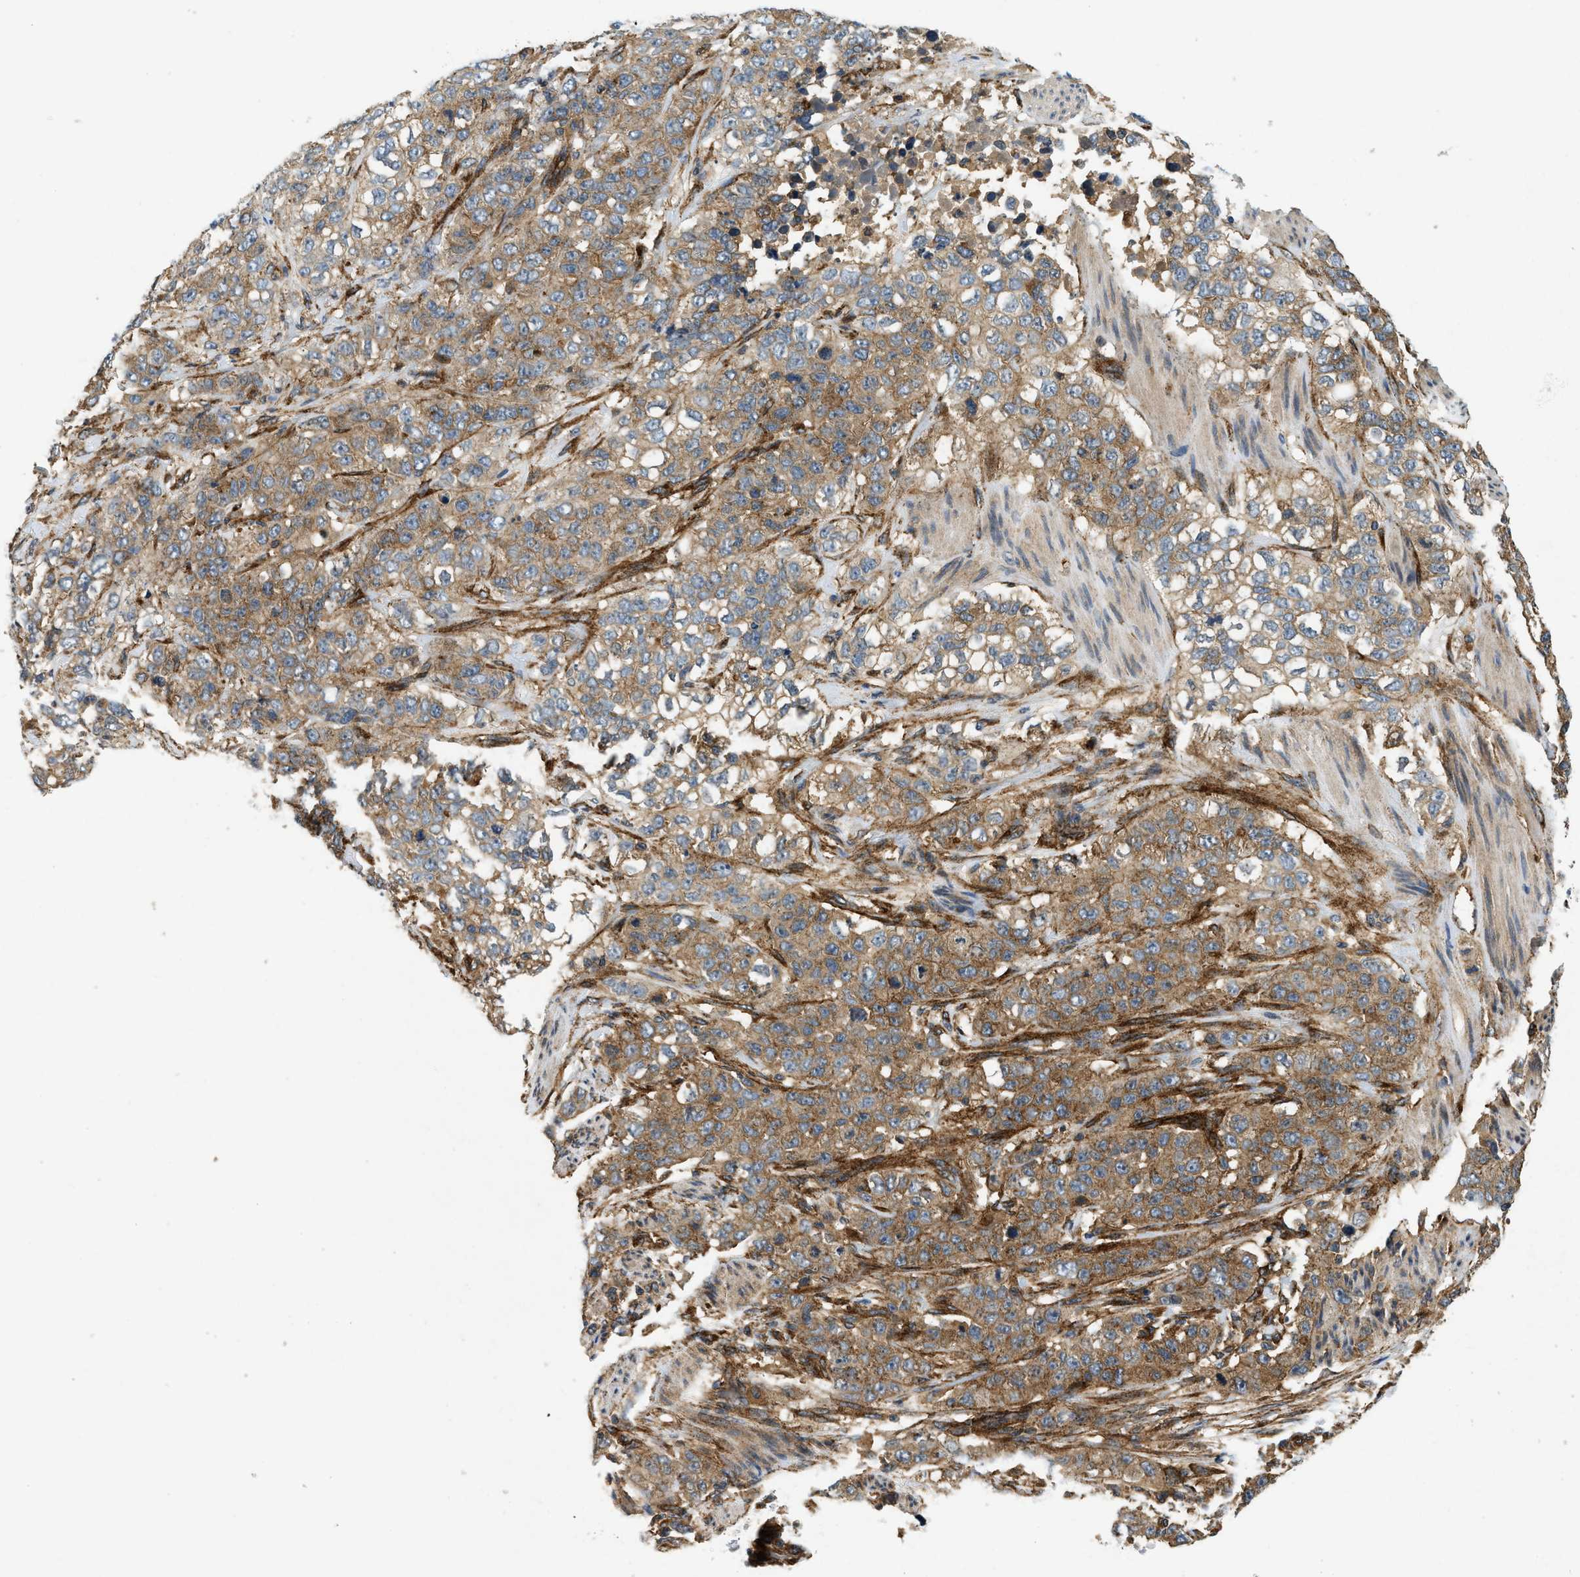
{"staining": {"intensity": "moderate", "quantity": ">75%", "location": "cytoplasmic/membranous"}, "tissue": "stomach cancer", "cell_type": "Tumor cells", "image_type": "cancer", "snomed": [{"axis": "morphology", "description": "Adenocarcinoma, NOS"}, {"axis": "topography", "description": "Stomach"}], "caption": "Stomach cancer stained with a protein marker exhibits moderate staining in tumor cells.", "gene": "HIP1", "patient": {"sex": "male", "age": 48}}